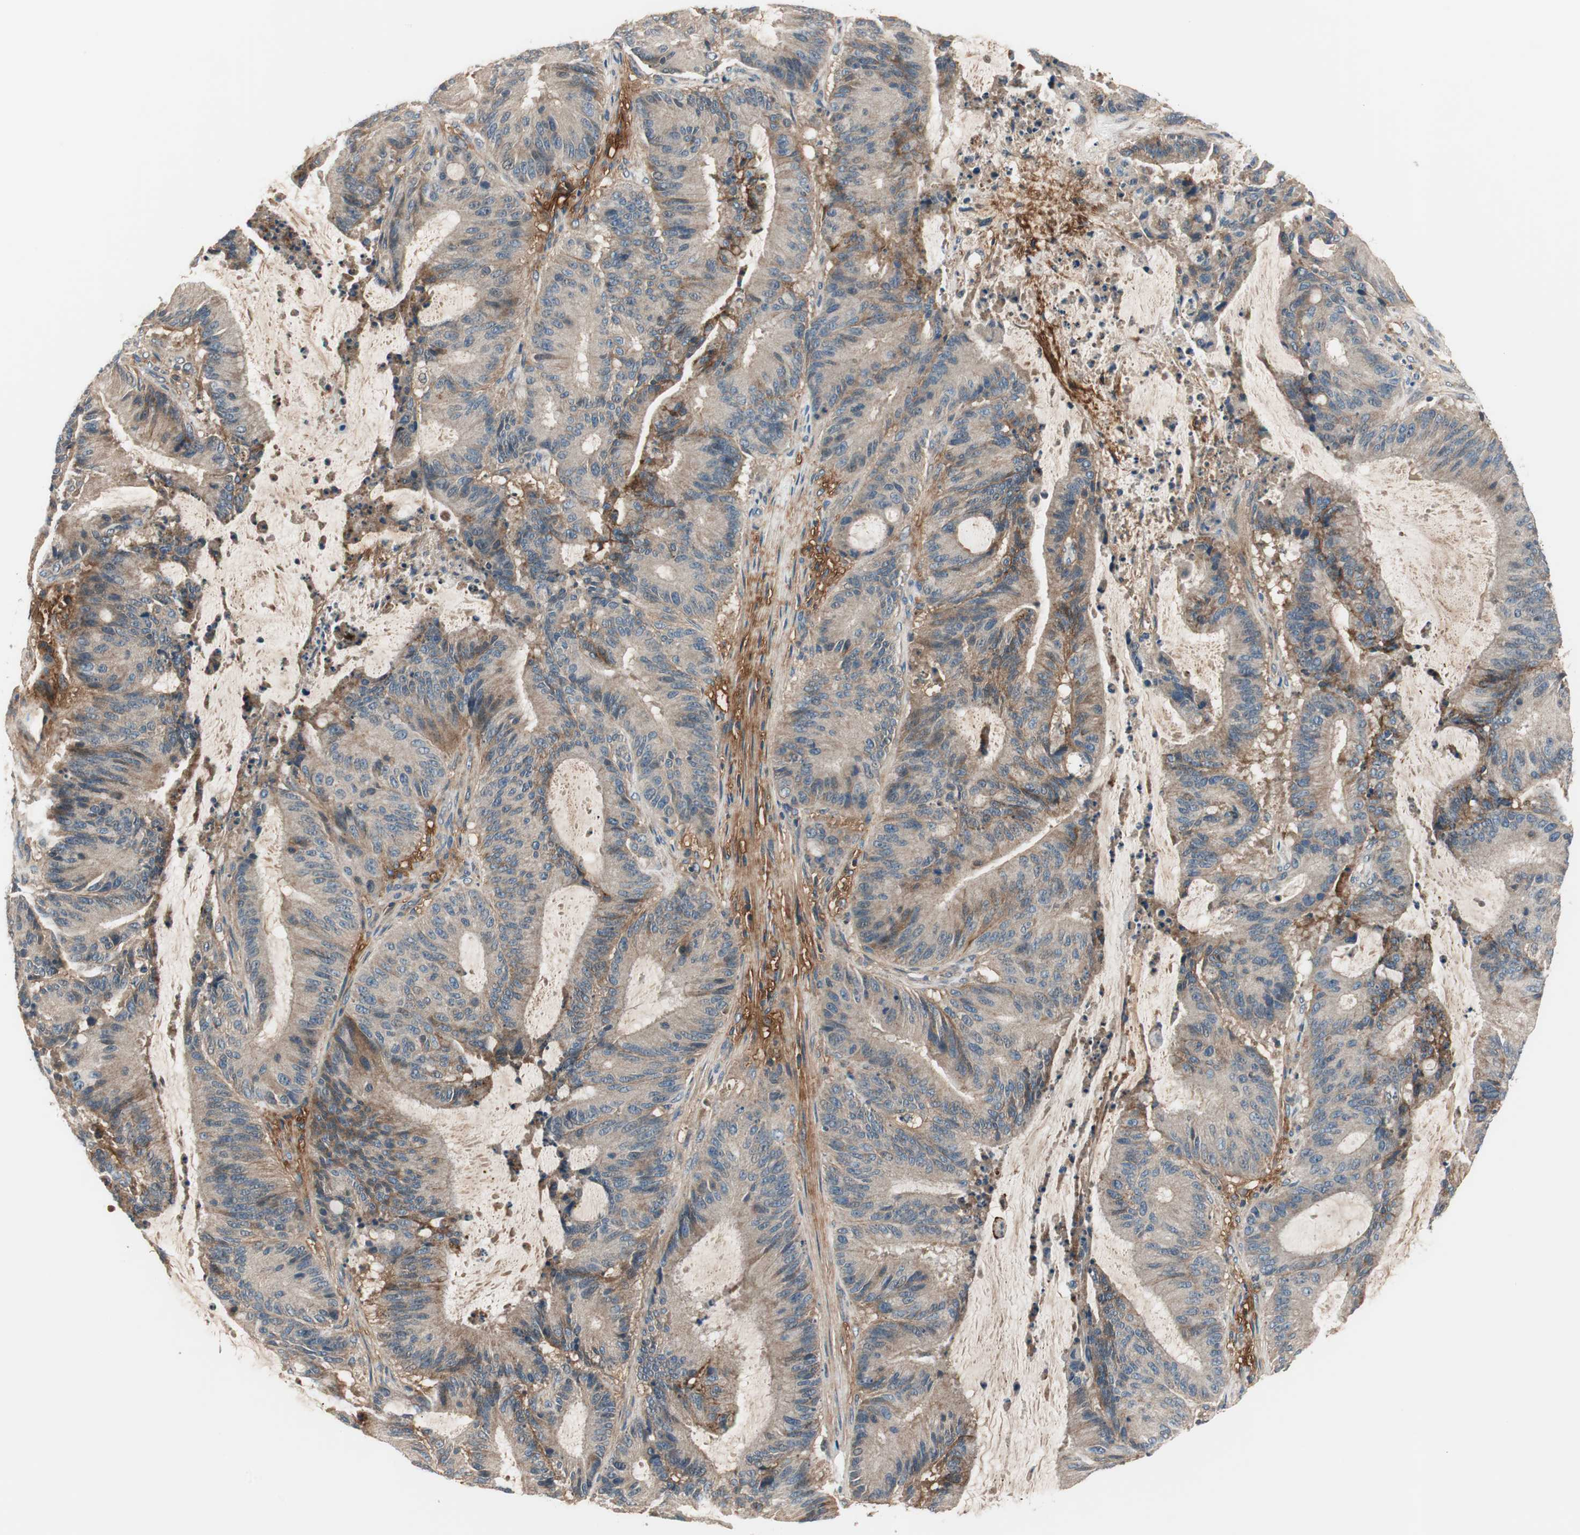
{"staining": {"intensity": "moderate", "quantity": "25%-75%", "location": "cytoplasmic/membranous"}, "tissue": "liver cancer", "cell_type": "Tumor cells", "image_type": "cancer", "snomed": [{"axis": "morphology", "description": "Cholangiocarcinoma"}, {"axis": "topography", "description": "Liver"}], "caption": "Moderate cytoplasmic/membranous positivity is identified in approximately 25%-75% of tumor cells in liver cancer (cholangiocarcinoma).", "gene": "HPN", "patient": {"sex": "female", "age": 73}}